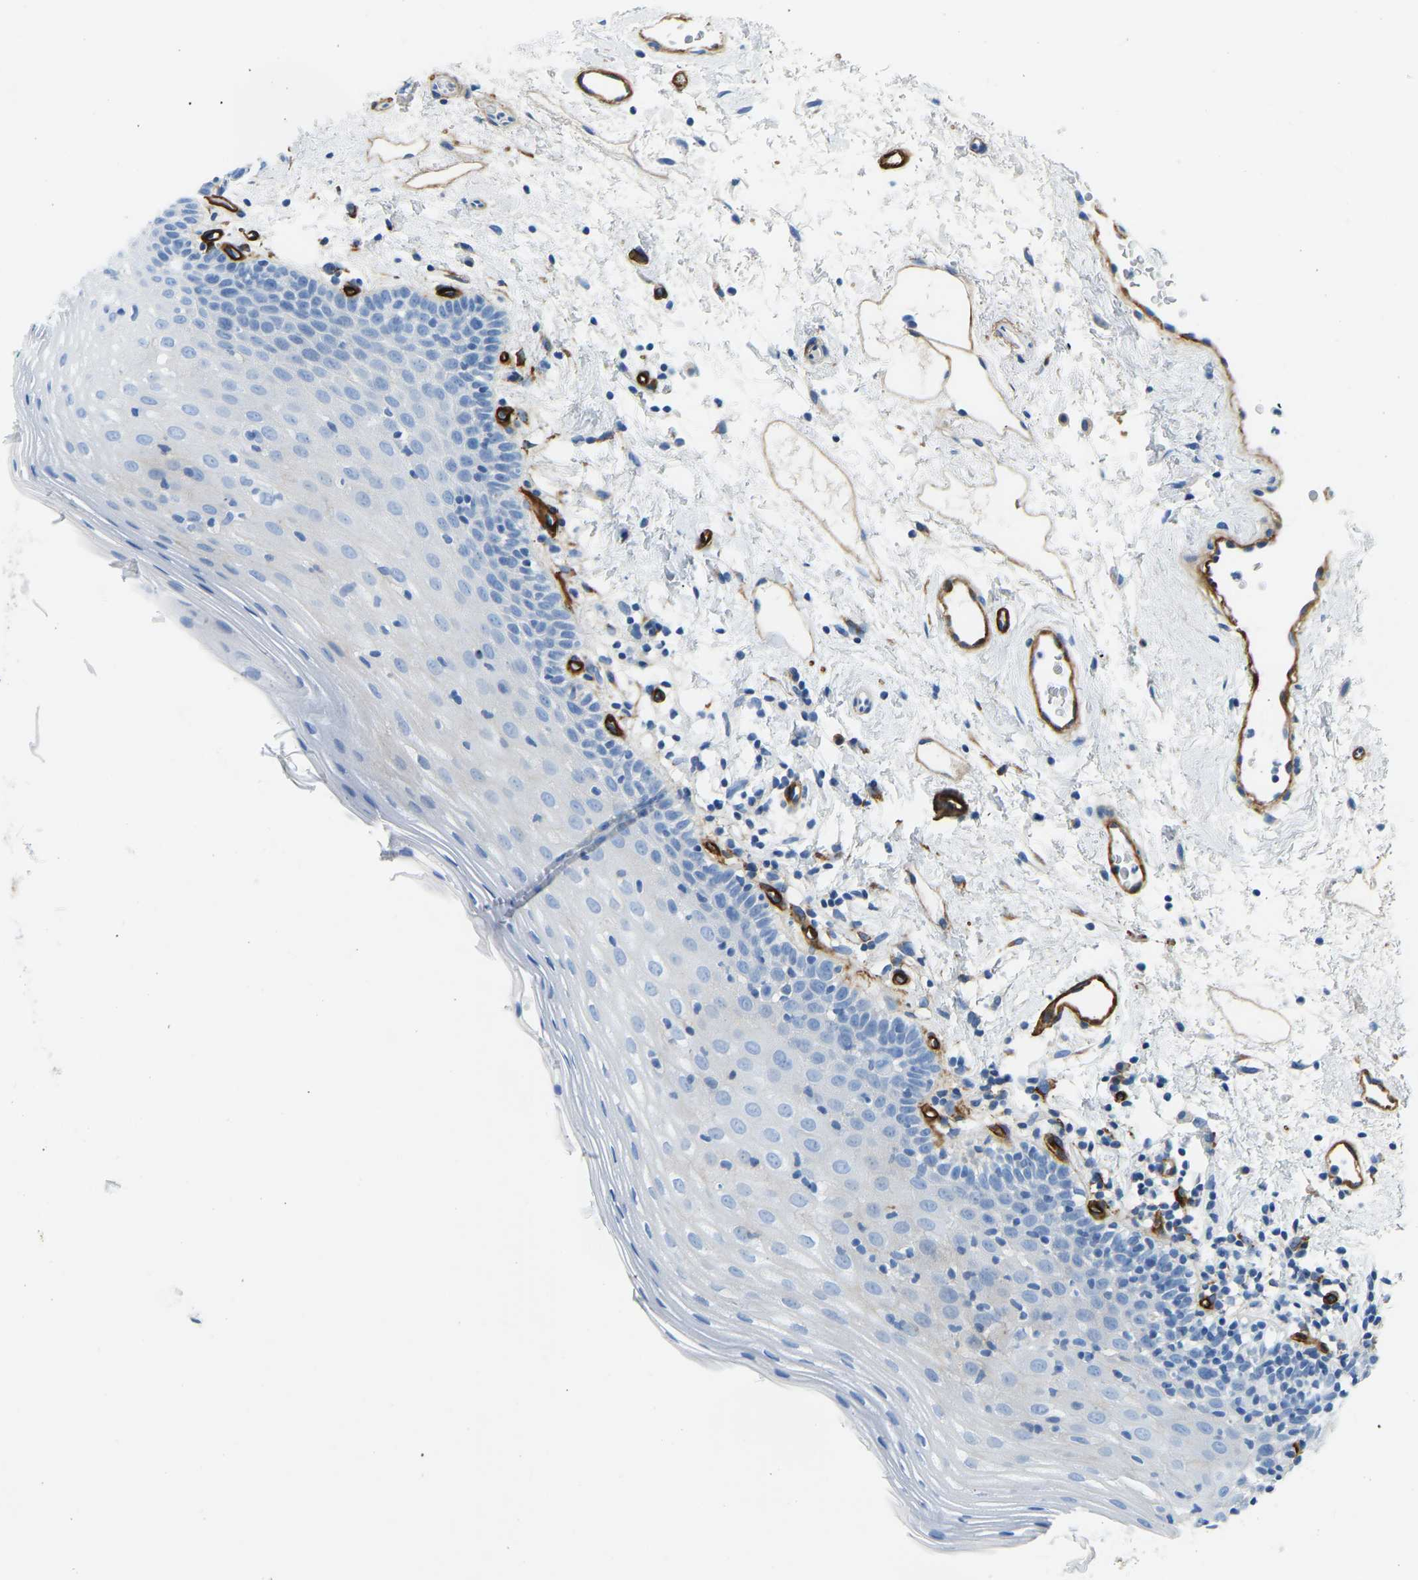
{"staining": {"intensity": "negative", "quantity": "none", "location": "none"}, "tissue": "oral mucosa", "cell_type": "Squamous epithelial cells", "image_type": "normal", "snomed": [{"axis": "morphology", "description": "Normal tissue, NOS"}, {"axis": "topography", "description": "Oral tissue"}], "caption": "This image is of unremarkable oral mucosa stained with immunohistochemistry (IHC) to label a protein in brown with the nuclei are counter-stained blue. There is no positivity in squamous epithelial cells.", "gene": "COL15A1", "patient": {"sex": "male", "age": 58}}